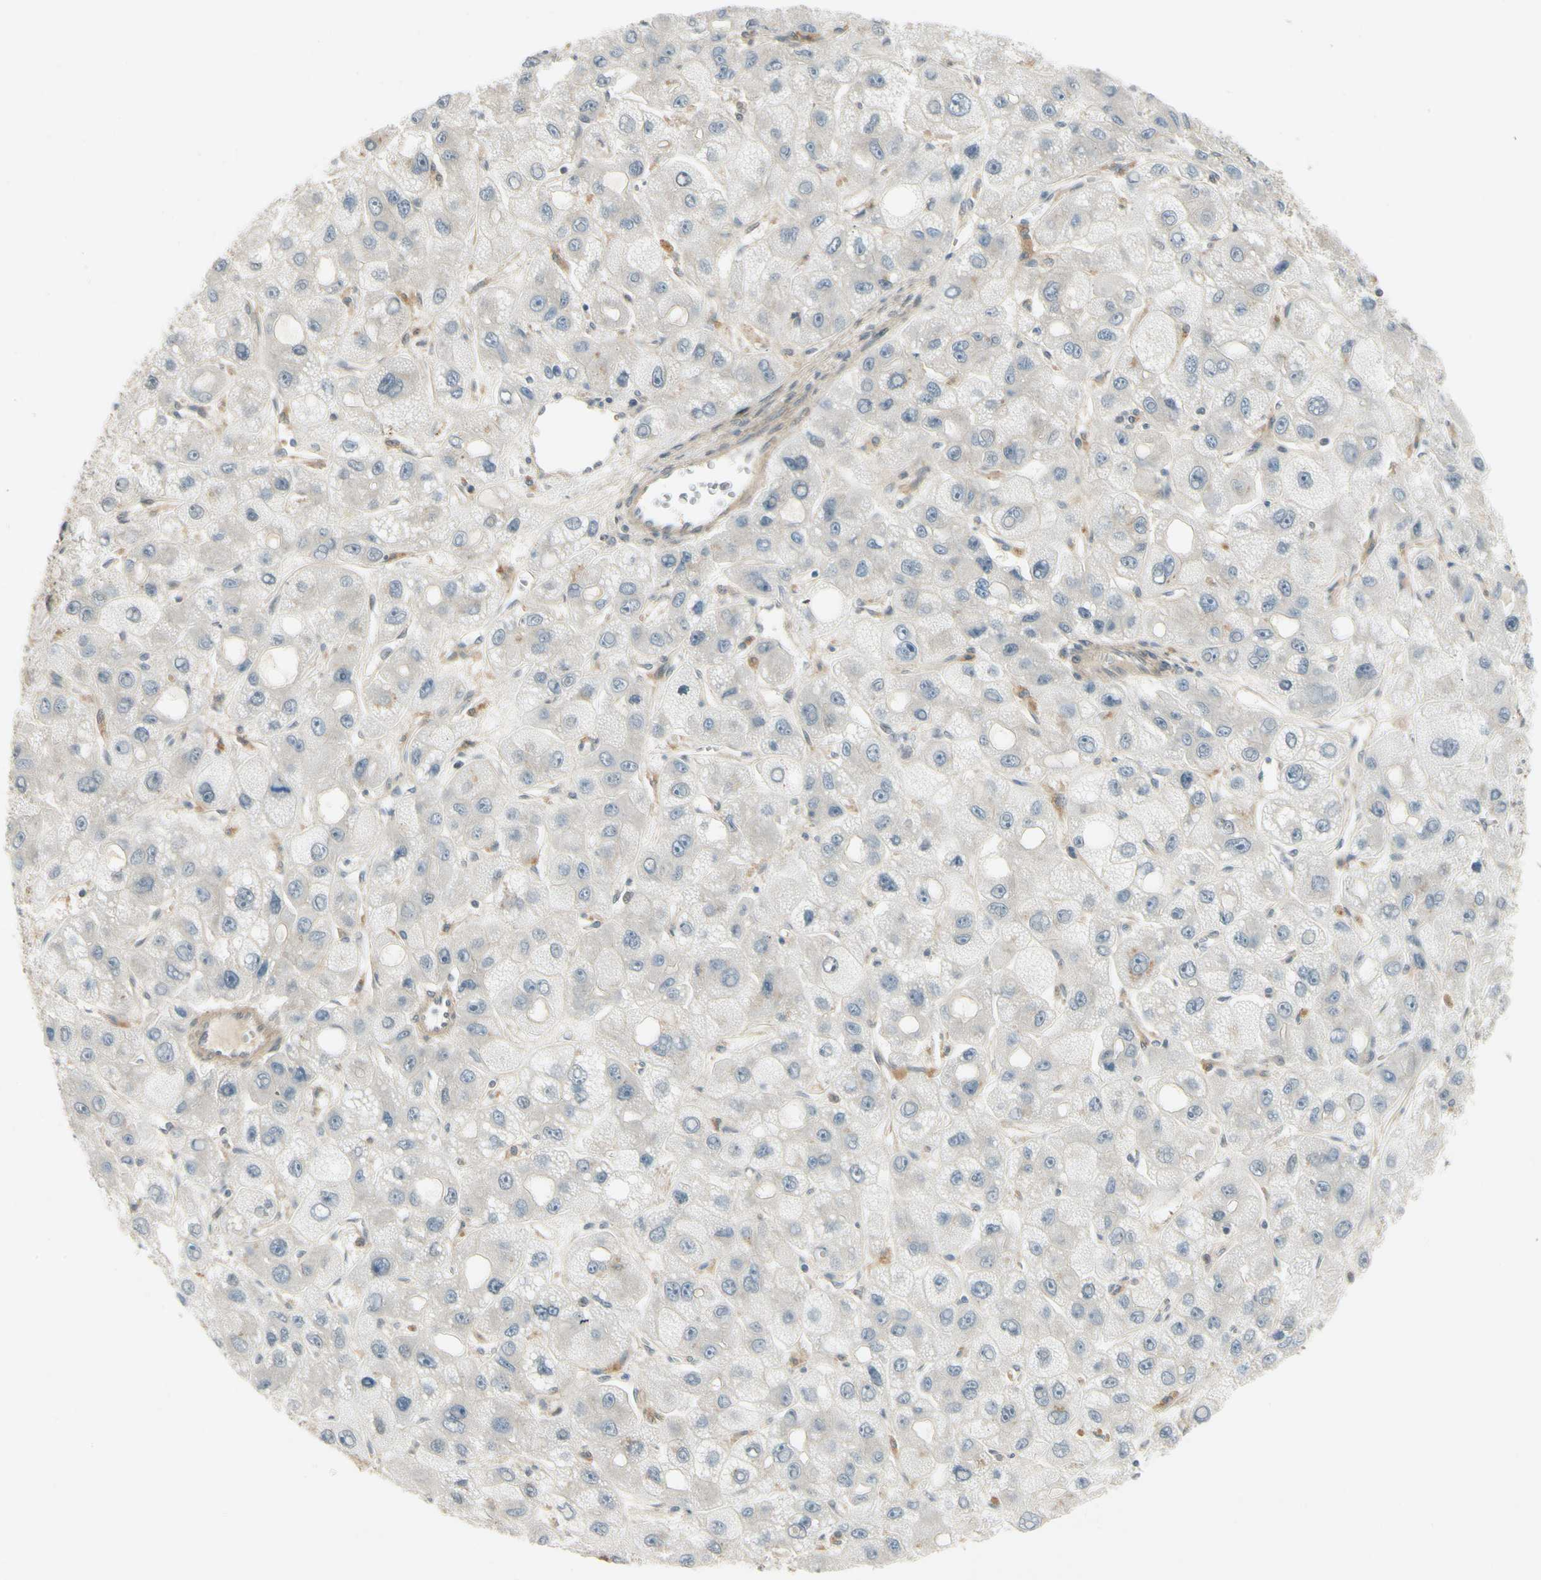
{"staining": {"intensity": "negative", "quantity": "none", "location": "none"}, "tissue": "liver cancer", "cell_type": "Tumor cells", "image_type": "cancer", "snomed": [{"axis": "morphology", "description": "Carcinoma, Hepatocellular, NOS"}, {"axis": "topography", "description": "Liver"}], "caption": "Immunohistochemistry (IHC) histopathology image of neoplastic tissue: liver hepatocellular carcinoma stained with DAB demonstrates no significant protein positivity in tumor cells.", "gene": "EPHB3", "patient": {"sex": "male", "age": 55}}